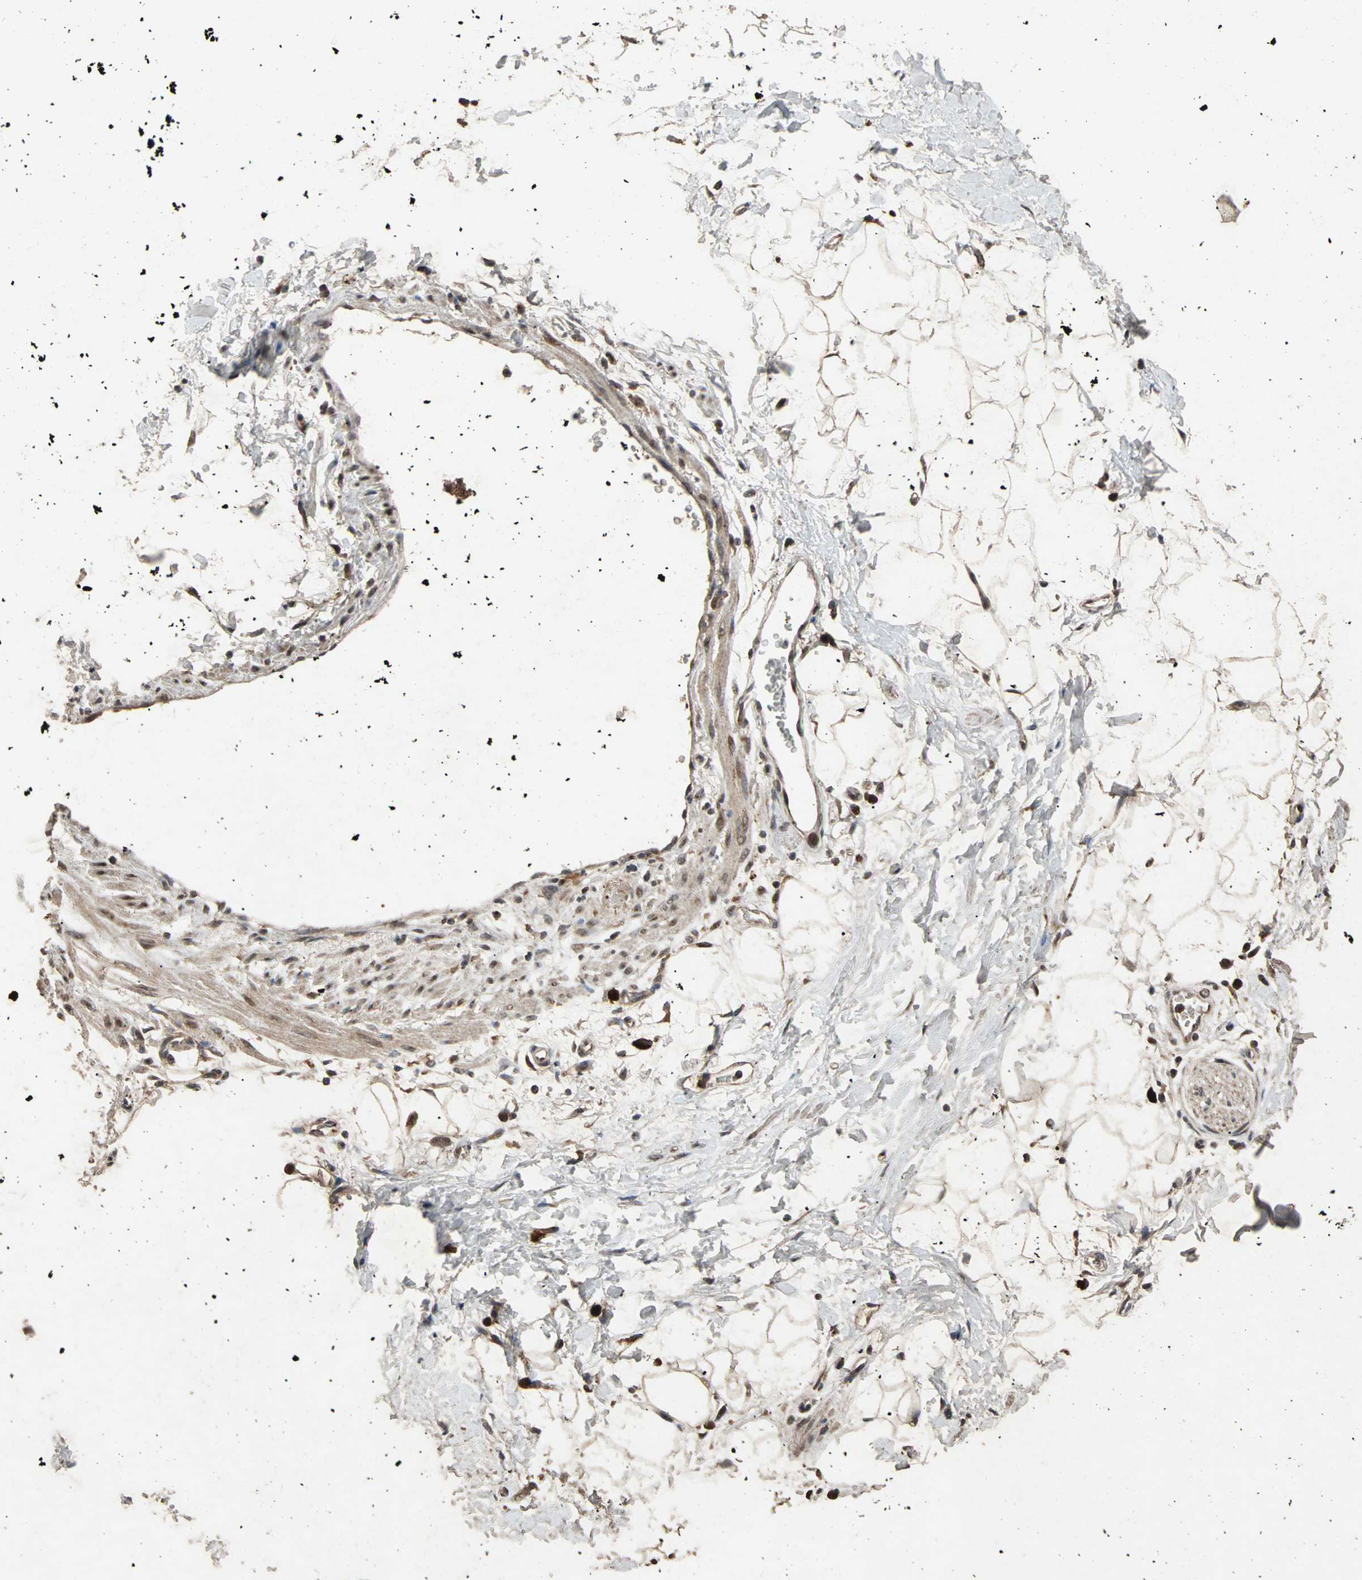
{"staining": {"intensity": "moderate", "quantity": ">75%", "location": "cytoplasmic/membranous"}, "tissue": "adipose tissue", "cell_type": "Adipocytes", "image_type": "normal", "snomed": [{"axis": "morphology", "description": "Normal tissue, NOS"}, {"axis": "topography", "description": "Soft tissue"}], "caption": "Immunohistochemical staining of unremarkable human adipose tissue demonstrates medium levels of moderate cytoplasmic/membranous positivity in about >75% of adipocytes.", "gene": "USP31", "patient": {"sex": "male", "age": 72}}